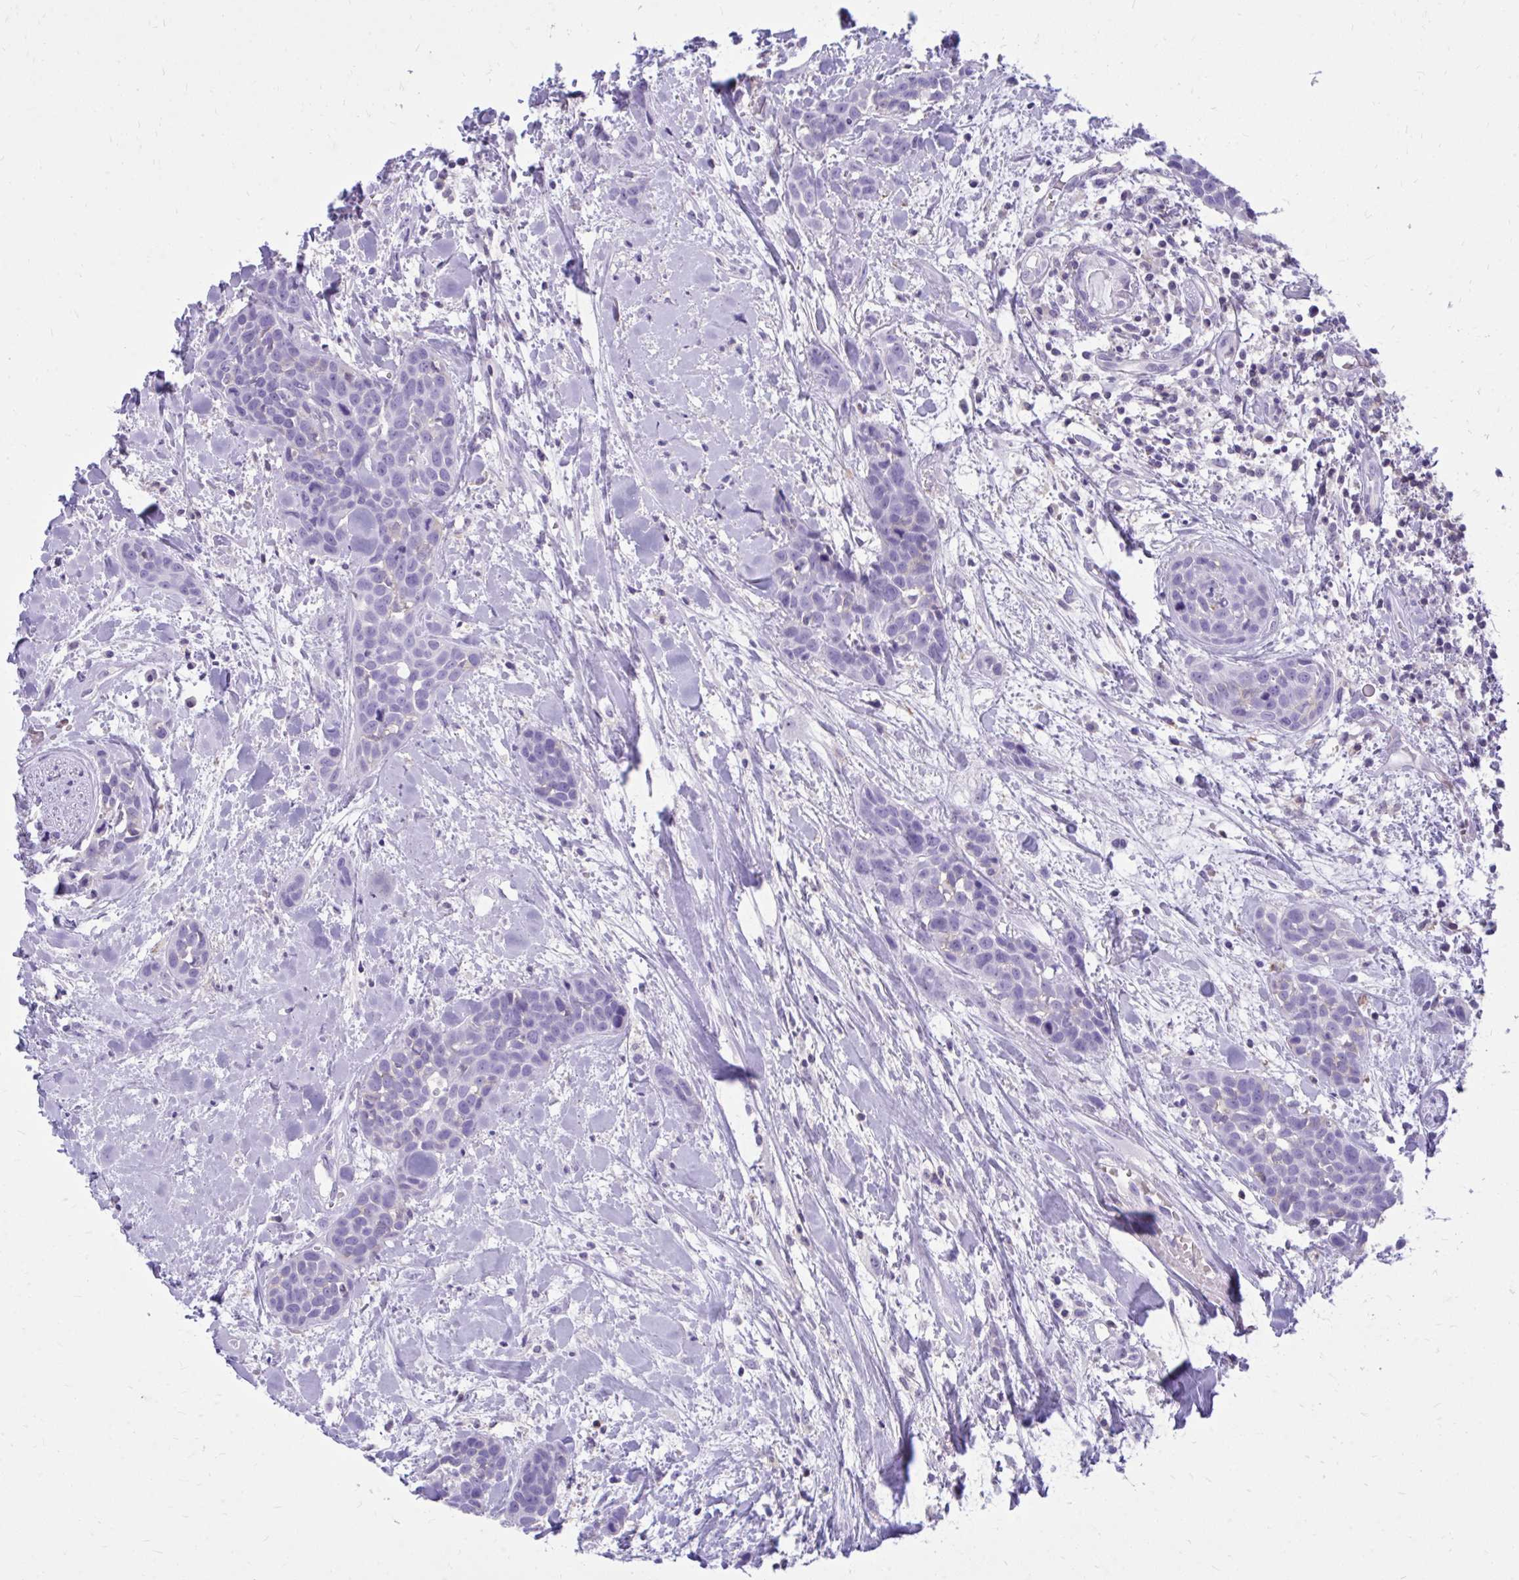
{"staining": {"intensity": "negative", "quantity": "none", "location": "none"}, "tissue": "head and neck cancer", "cell_type": "Tumor cells", "image_type": "cancer", "snomed": [{"axis": "morphology", "description": "Squamous cell carcinoma, NOS"}, {"axis": "topography", "description": "Head-Neck"}], "caption": "Image shows no protein staining in tumor cells of head and neck cancer (squamous cell carcinoma) tissue.", "gene": "GPRIN3", "patient": {"sex": "female", "age": 50}}